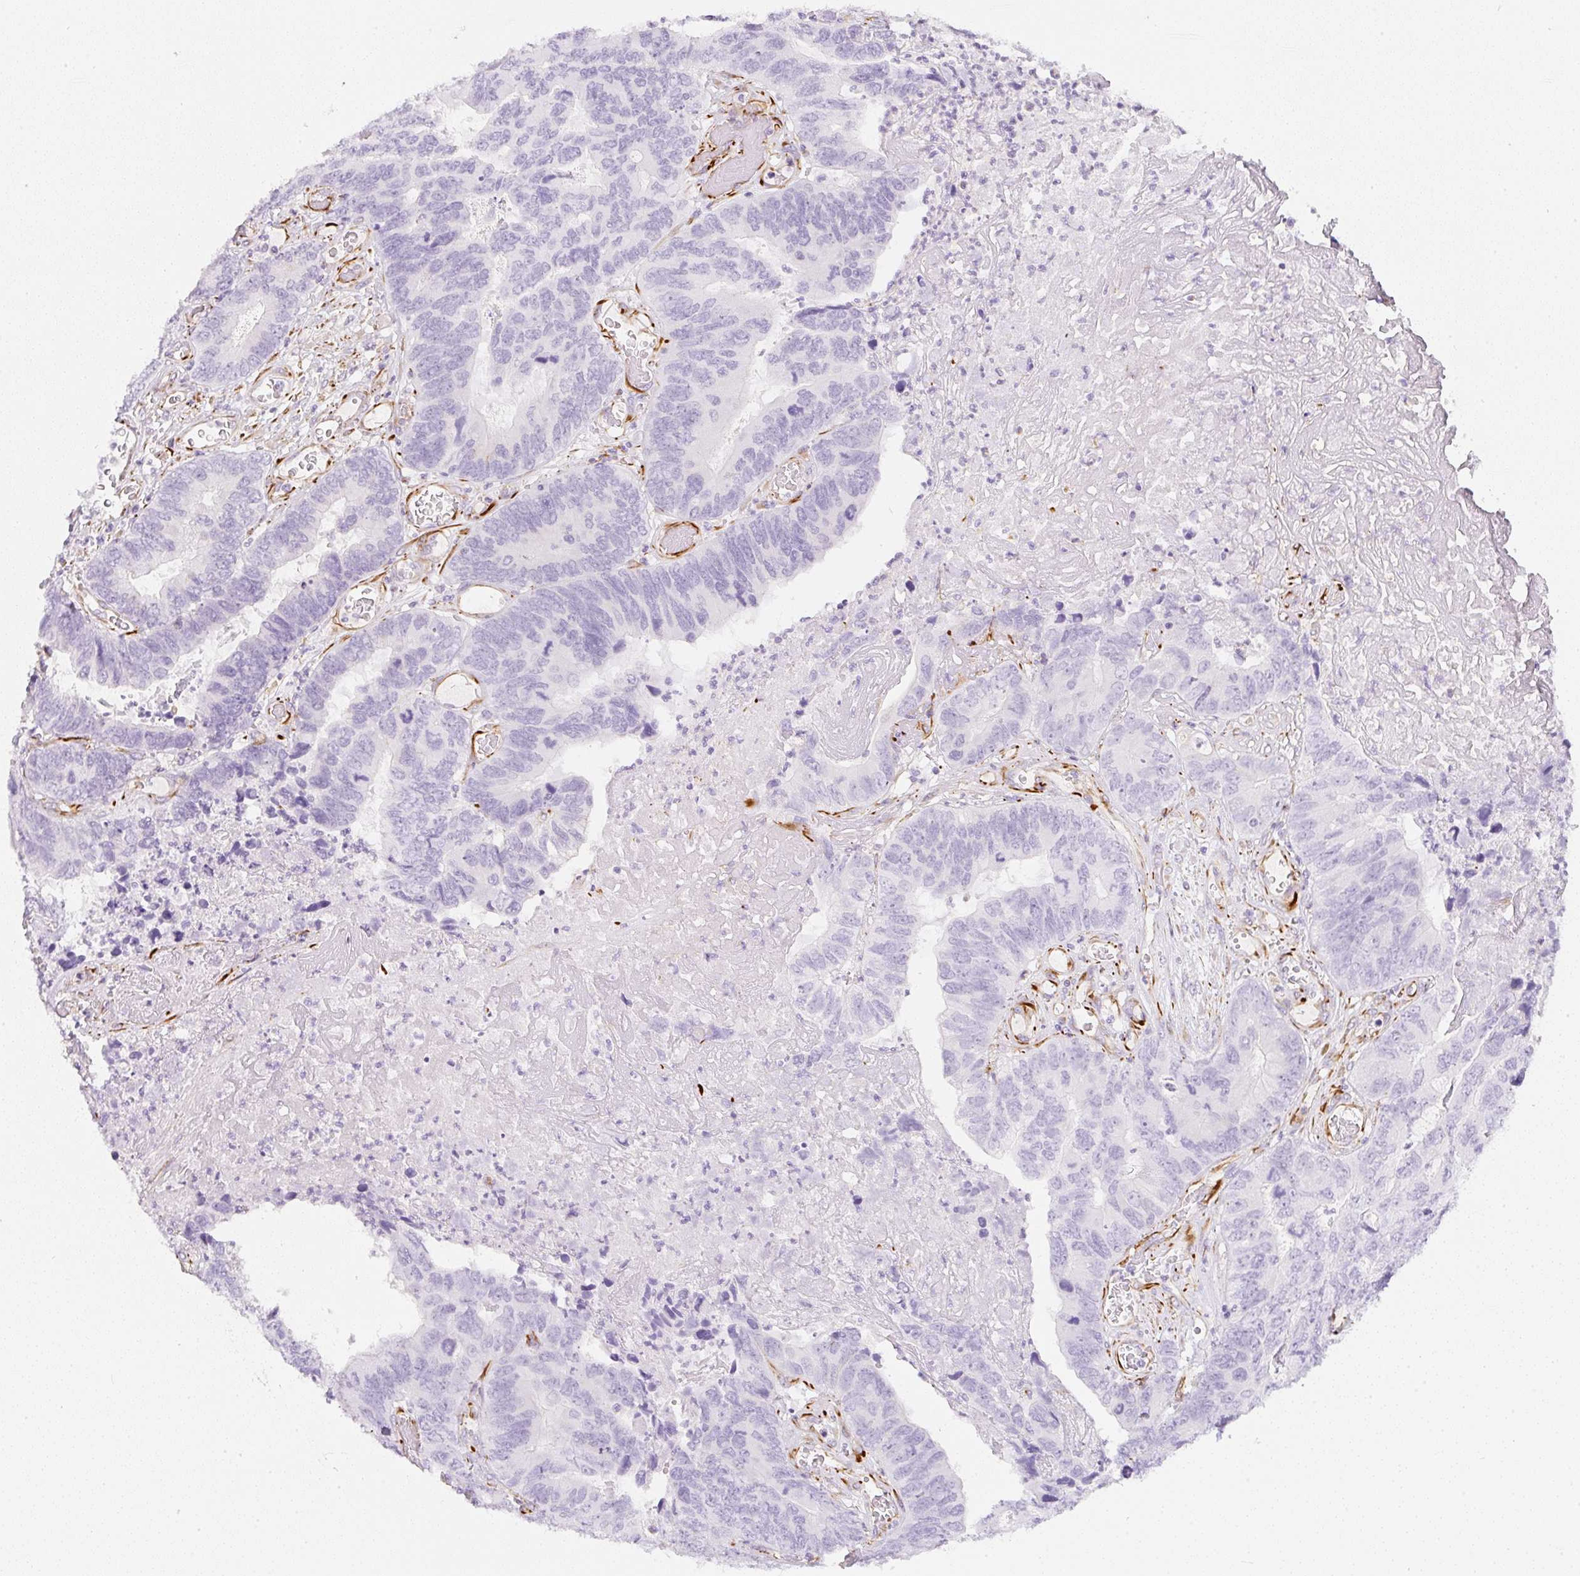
{"staining": {"intensity": "negative", "quantity": "none", "location": "none"}, "tissue": "colorectal cancer", "cell_type": "Tumor cells", "image_type": "cancer", "snomed": [{"axis": "morphology", "description": "Adenocarcinoma, NOS"}, {"axis": "topography", "description": "Colon"}], "caption": "Immunohistochemical staining of adenocarcinoma (colorectal) shows no significant positivity in tumor cells.", "gene": "ZNF689", "patient": {"sex": "female", "age": 67}}